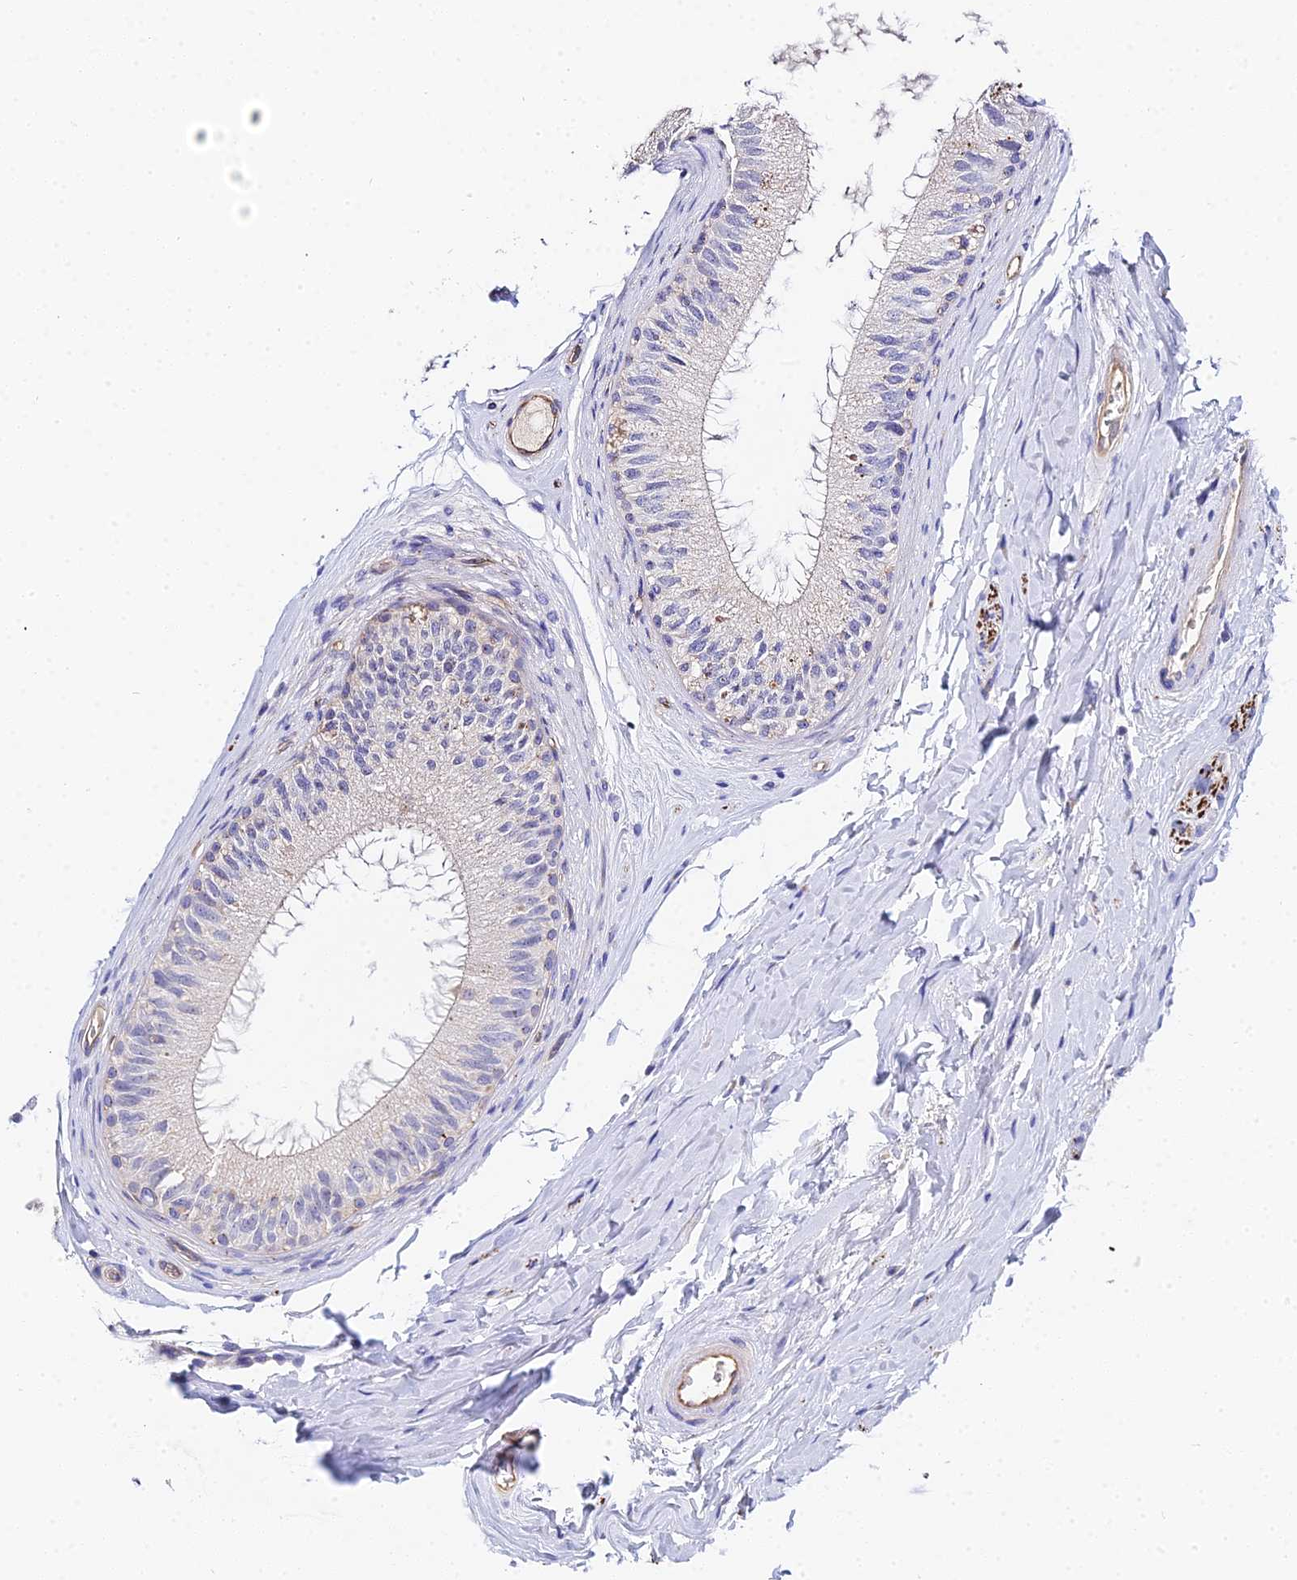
{"staining": {"intensity": "moderate", "quantity": "25%-75%", "location": "cytoplasmic/membranous"}, "tissue": "epididymis", "cell_type": "Glandular cells", "image_type": "normal", "snomed": [{"axis": "morphology", "description": "Normal tissue, NOS"}, {"axis": "topography", "description": "Epididymis"}], "caption": "The micrograph shows staining of normal epididymis, revealing moderate cytoplasmic/membranous protein expression (brown color) within glandular cells. (Stains: DAB in brown, nuclei in blue, Microscopy: brightfield microscopy at high magnification).", "gene": "APOBEC3H", "patient": {"sex": "male", "age": 33}}